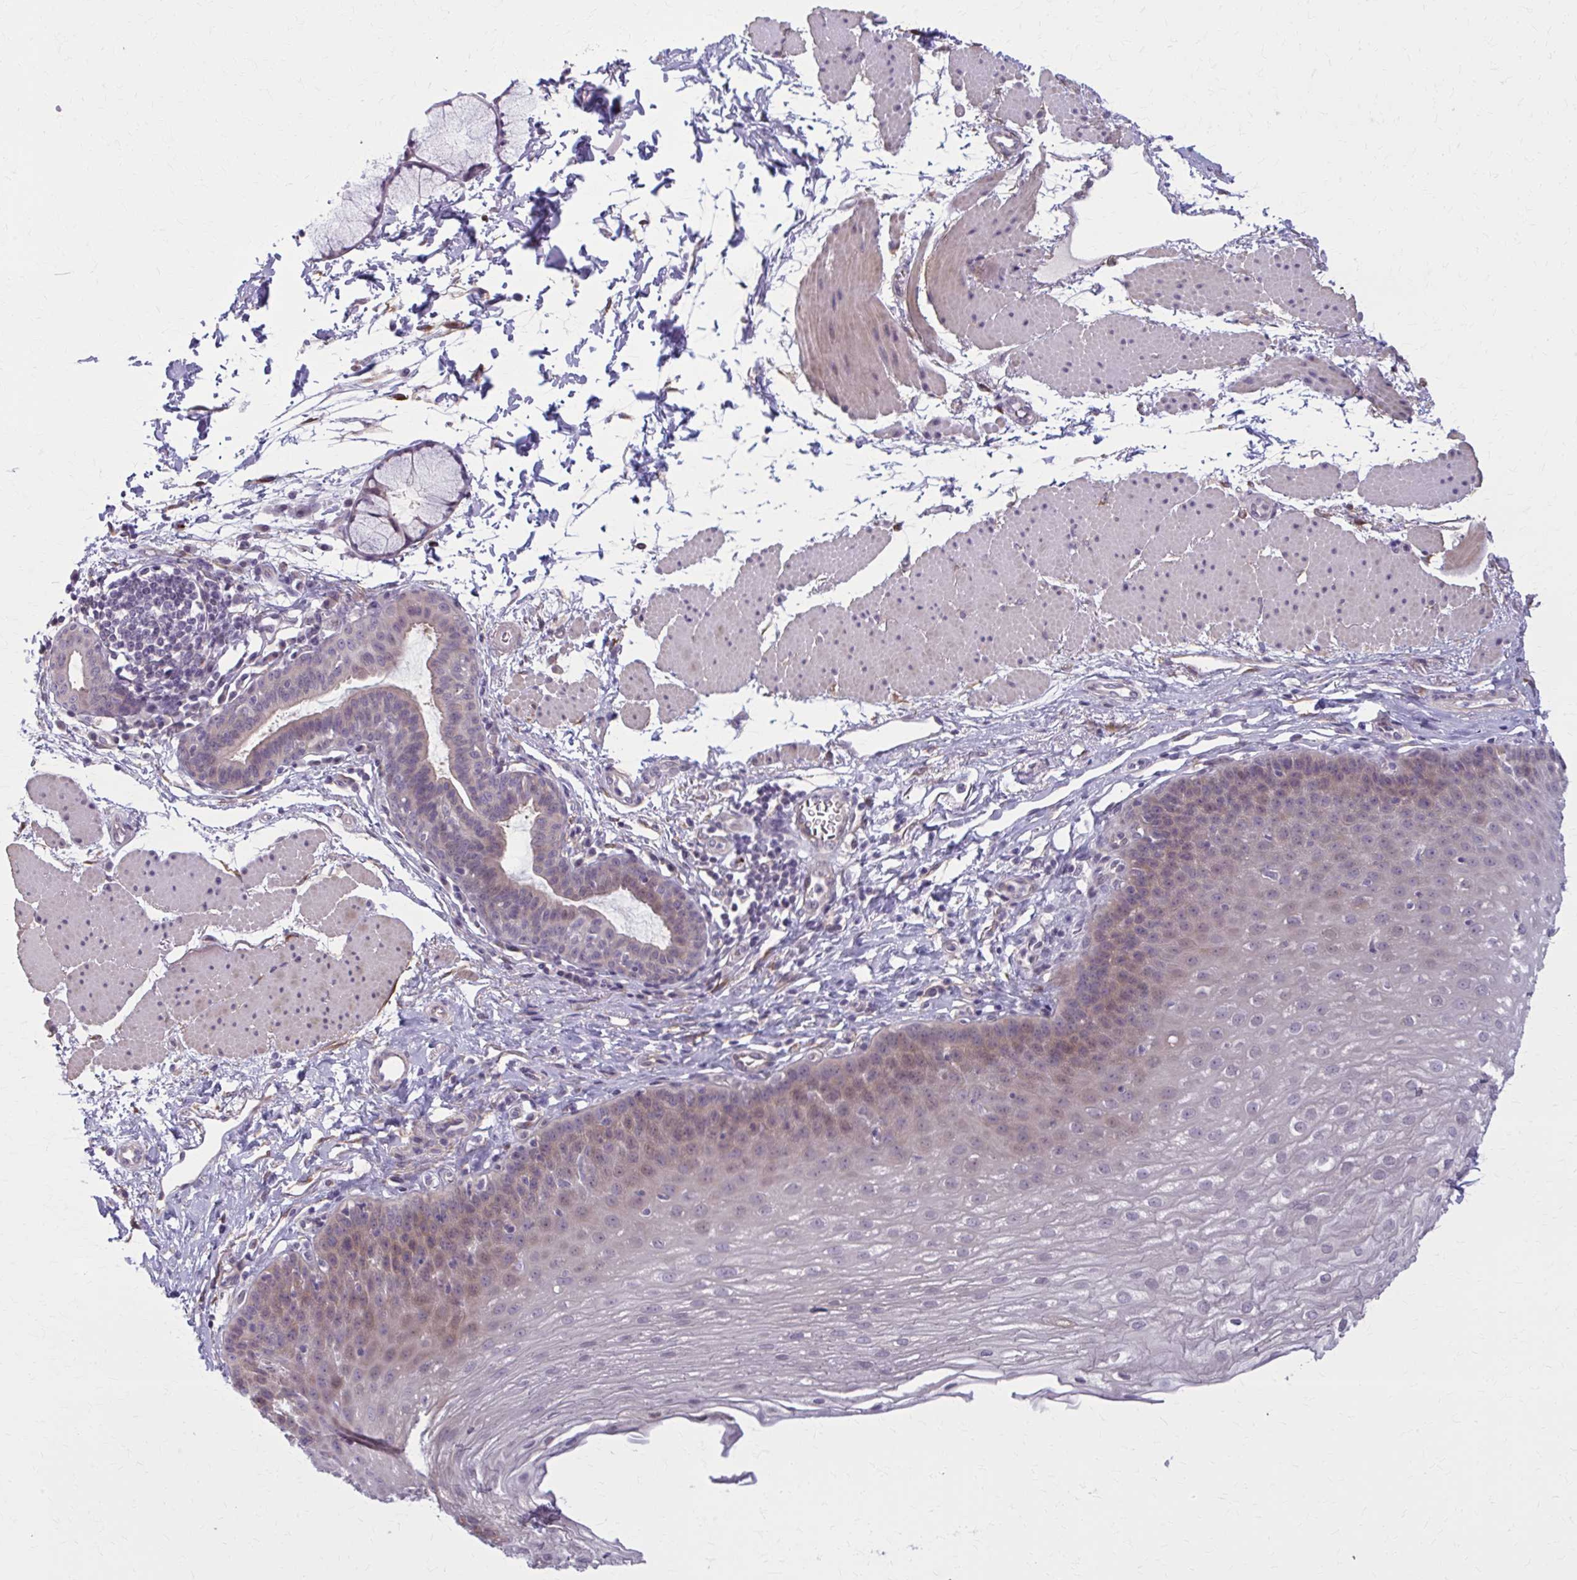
{"staining": {"intensity": "weak", "quantity": "25%-75%", "location": "cytoplasmic/membranous"}, "tissue": "esophagus", "cell_type": "Squamous epithelial cells", "image_type": "normal", "snomed": [{"axis": "morphology", "description": "Normal tissue, NOS"}, {"axis": "topography", "description": "Esophagus"}], "caption": "DAB immunohistochemical staining of unremarkable human esophagus reveals weak cytoplasmic/membranous protein expression in about 25%-75% of squamous epithelial cells.", "gene": "NUMBL", "patient": {"sex": "female", "age": 81}}